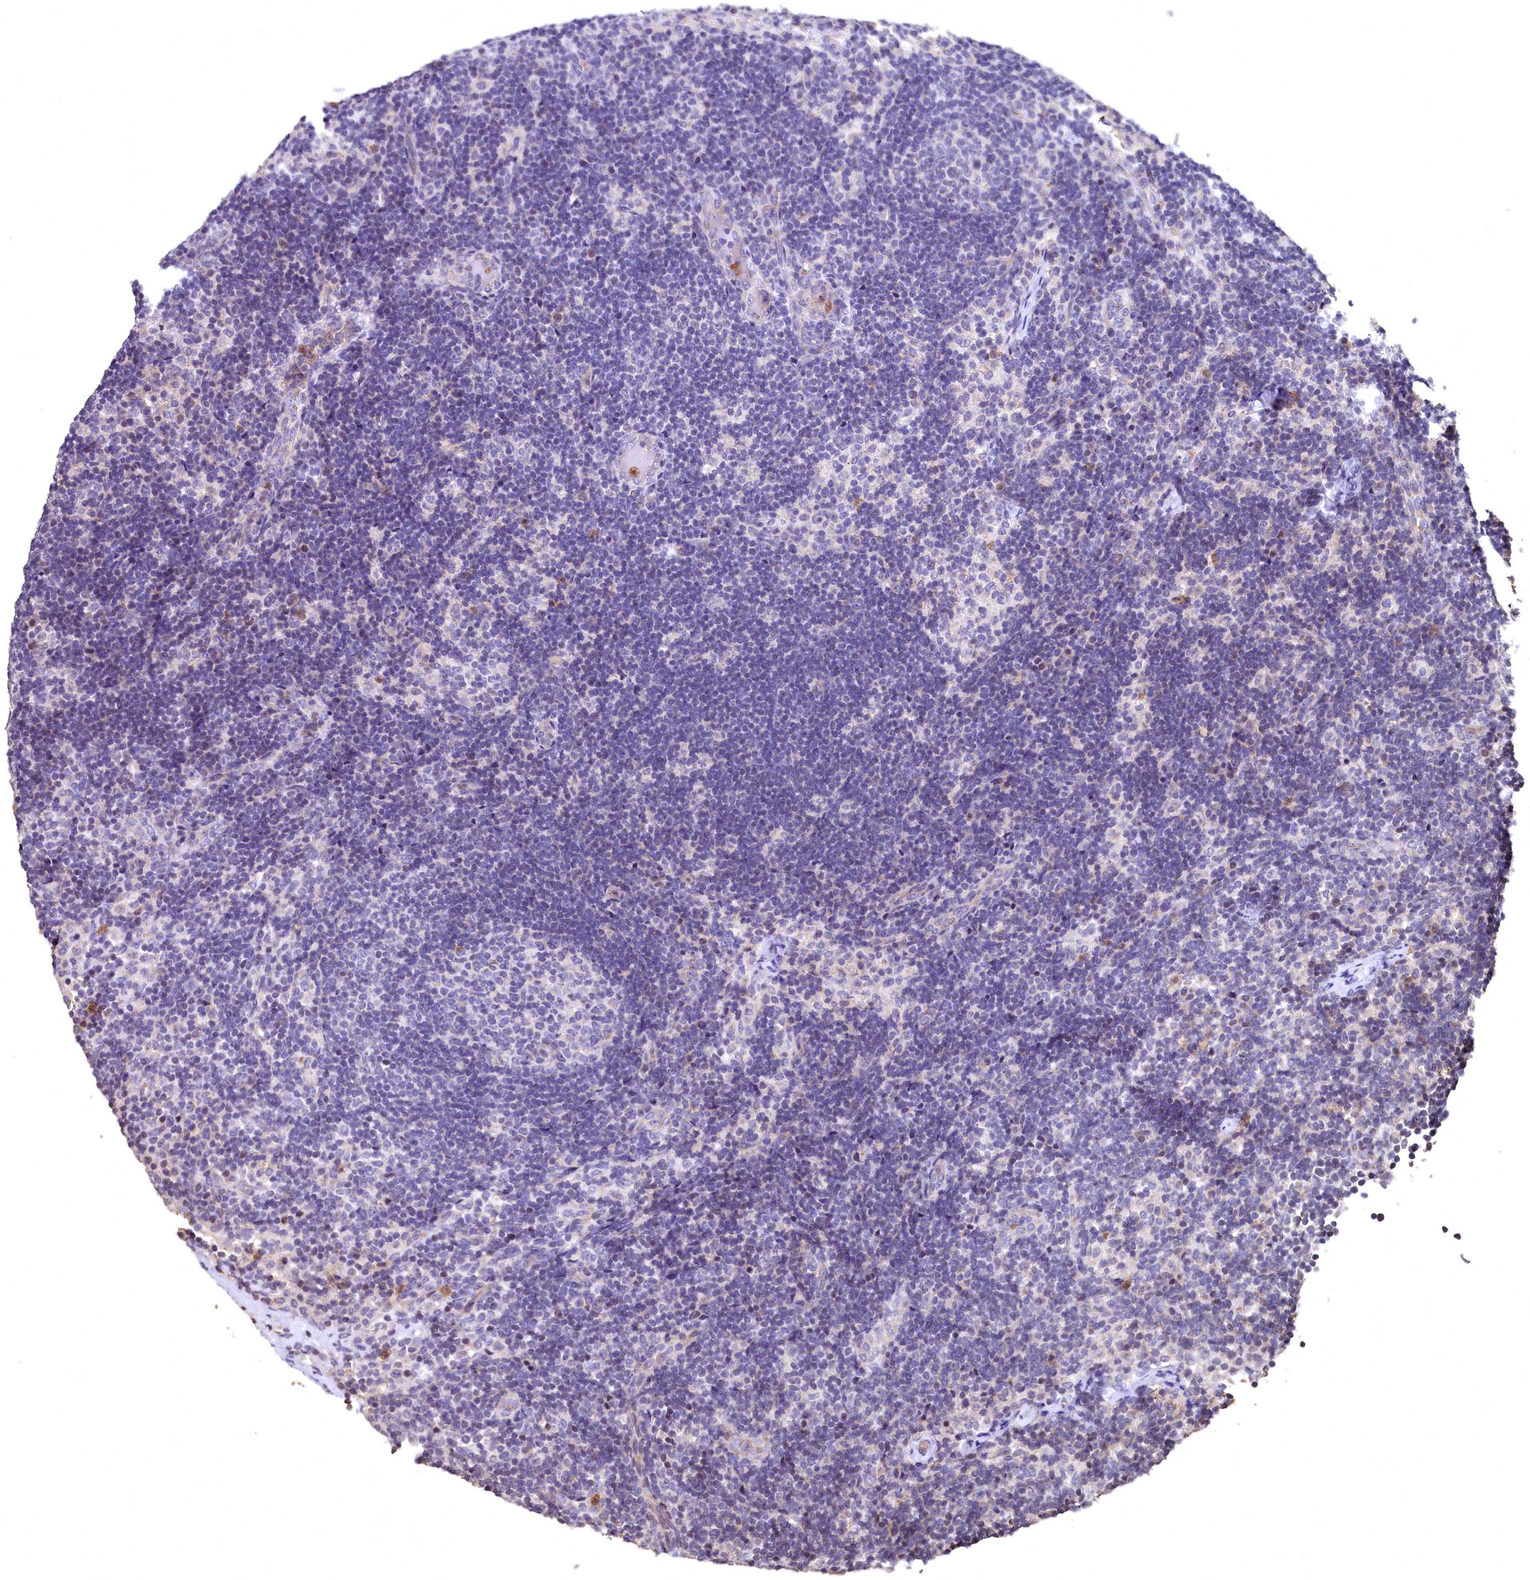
{"staining": {"intensity": "negative", "quantity": "none", "location": "none"}, "tissue": "lymph node", "cell_type": "Germinal center cells", "image_type": "normal", "snomed": [{"axis": "morphology", "description": "Normal tissue, NOS"}, {"axis": "topography", "description": "Lymph node"}], "caption": "High power microscopy image of an IHC micrograph of normal lymph node, revealing no significant positivity in germinal center cells.", "gene": "SPTA1", "patient": {"sex": "female", "age": 22}}